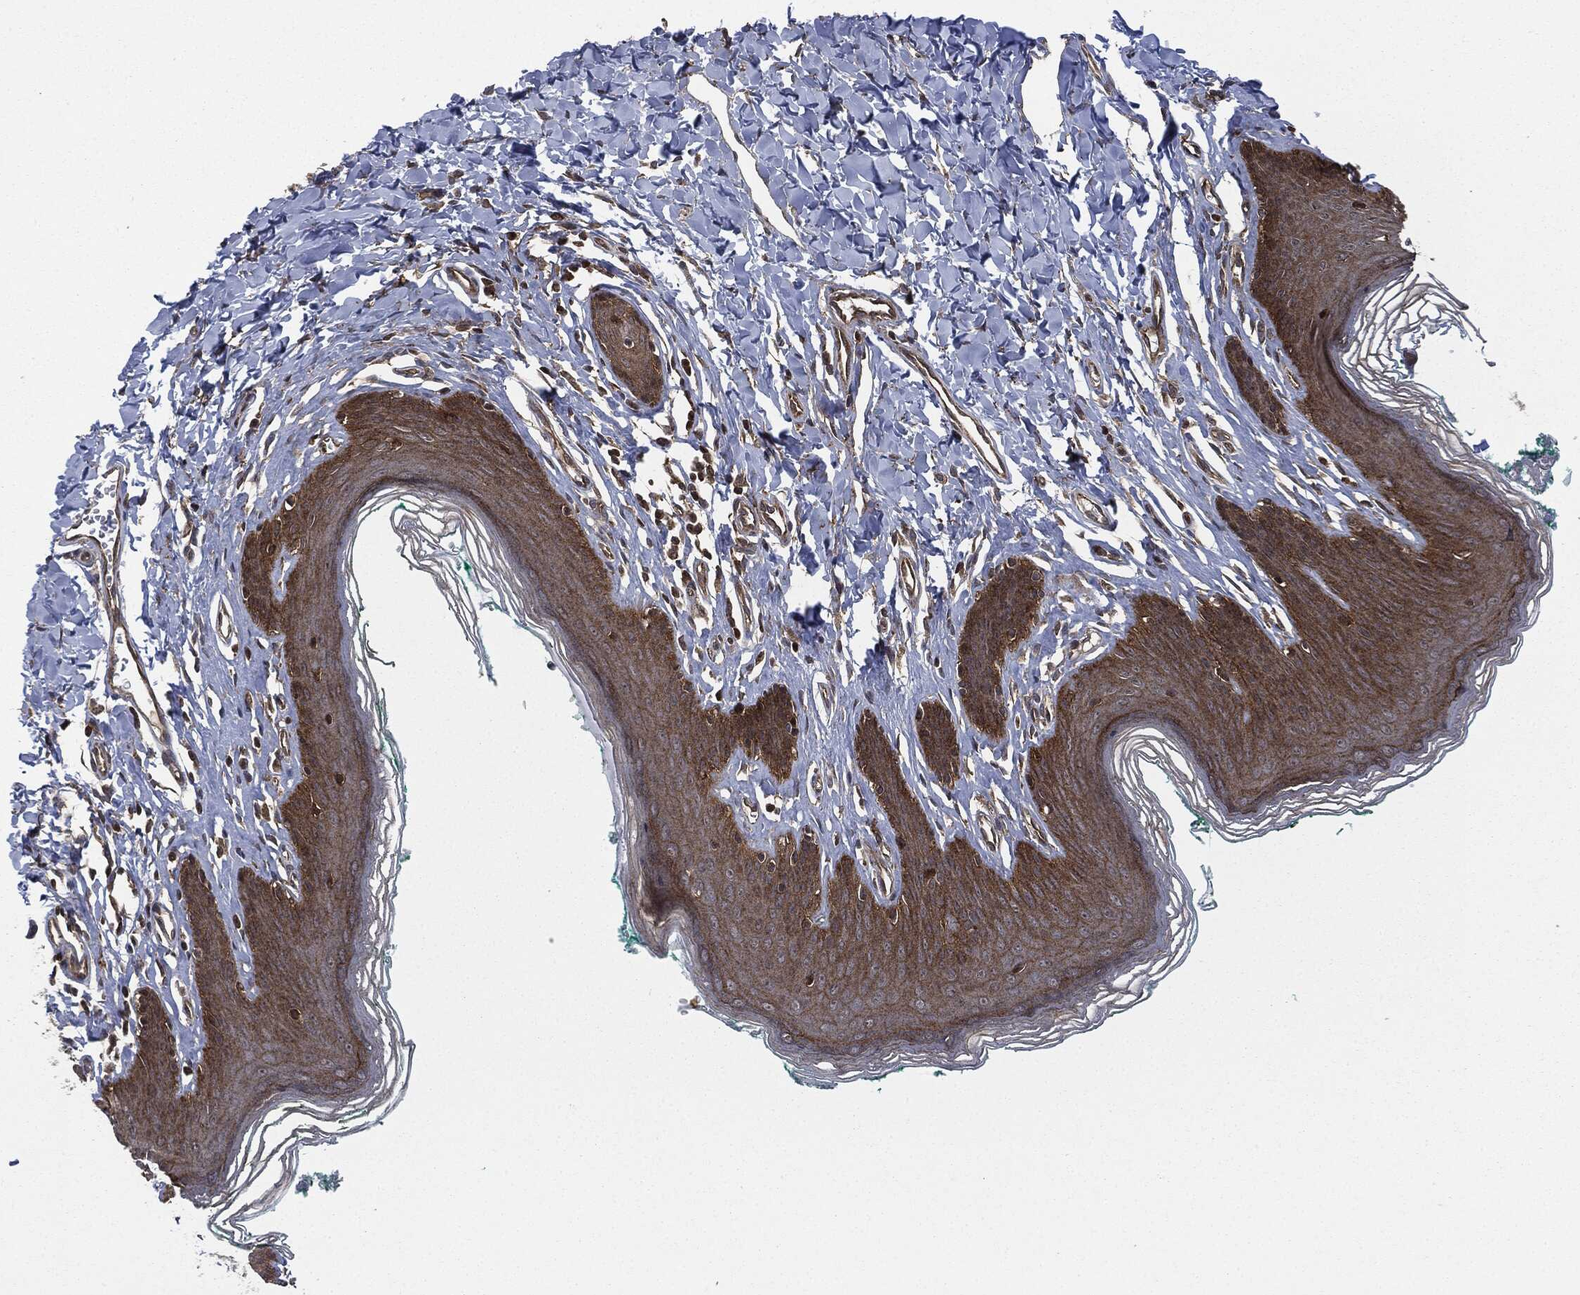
{"staining": {"intensity": "moderate", "quantity": ">75%", "location": "cytoplasmic/membranous"}, "tissue": "skin", "cell_type": "Epidermal cells", "image_type": "normal", "snomed": [{"axis": "morphology", "description": "Normal tissue, NOS"}, {"axis": "topography", "description": "Vulva"}], "caption": "DAB immunohistochemical staining of benign human skin exhibits moderate cytoplasmic/membranous protein positivity in about >75% of epidermal cells. The staining was performed using DAB, with brown indicating positive protein expression. Nuclei are stained blue with hematoxylin.", "gene": "HRAS", "patient": {"sex": "female", "age": 66}}